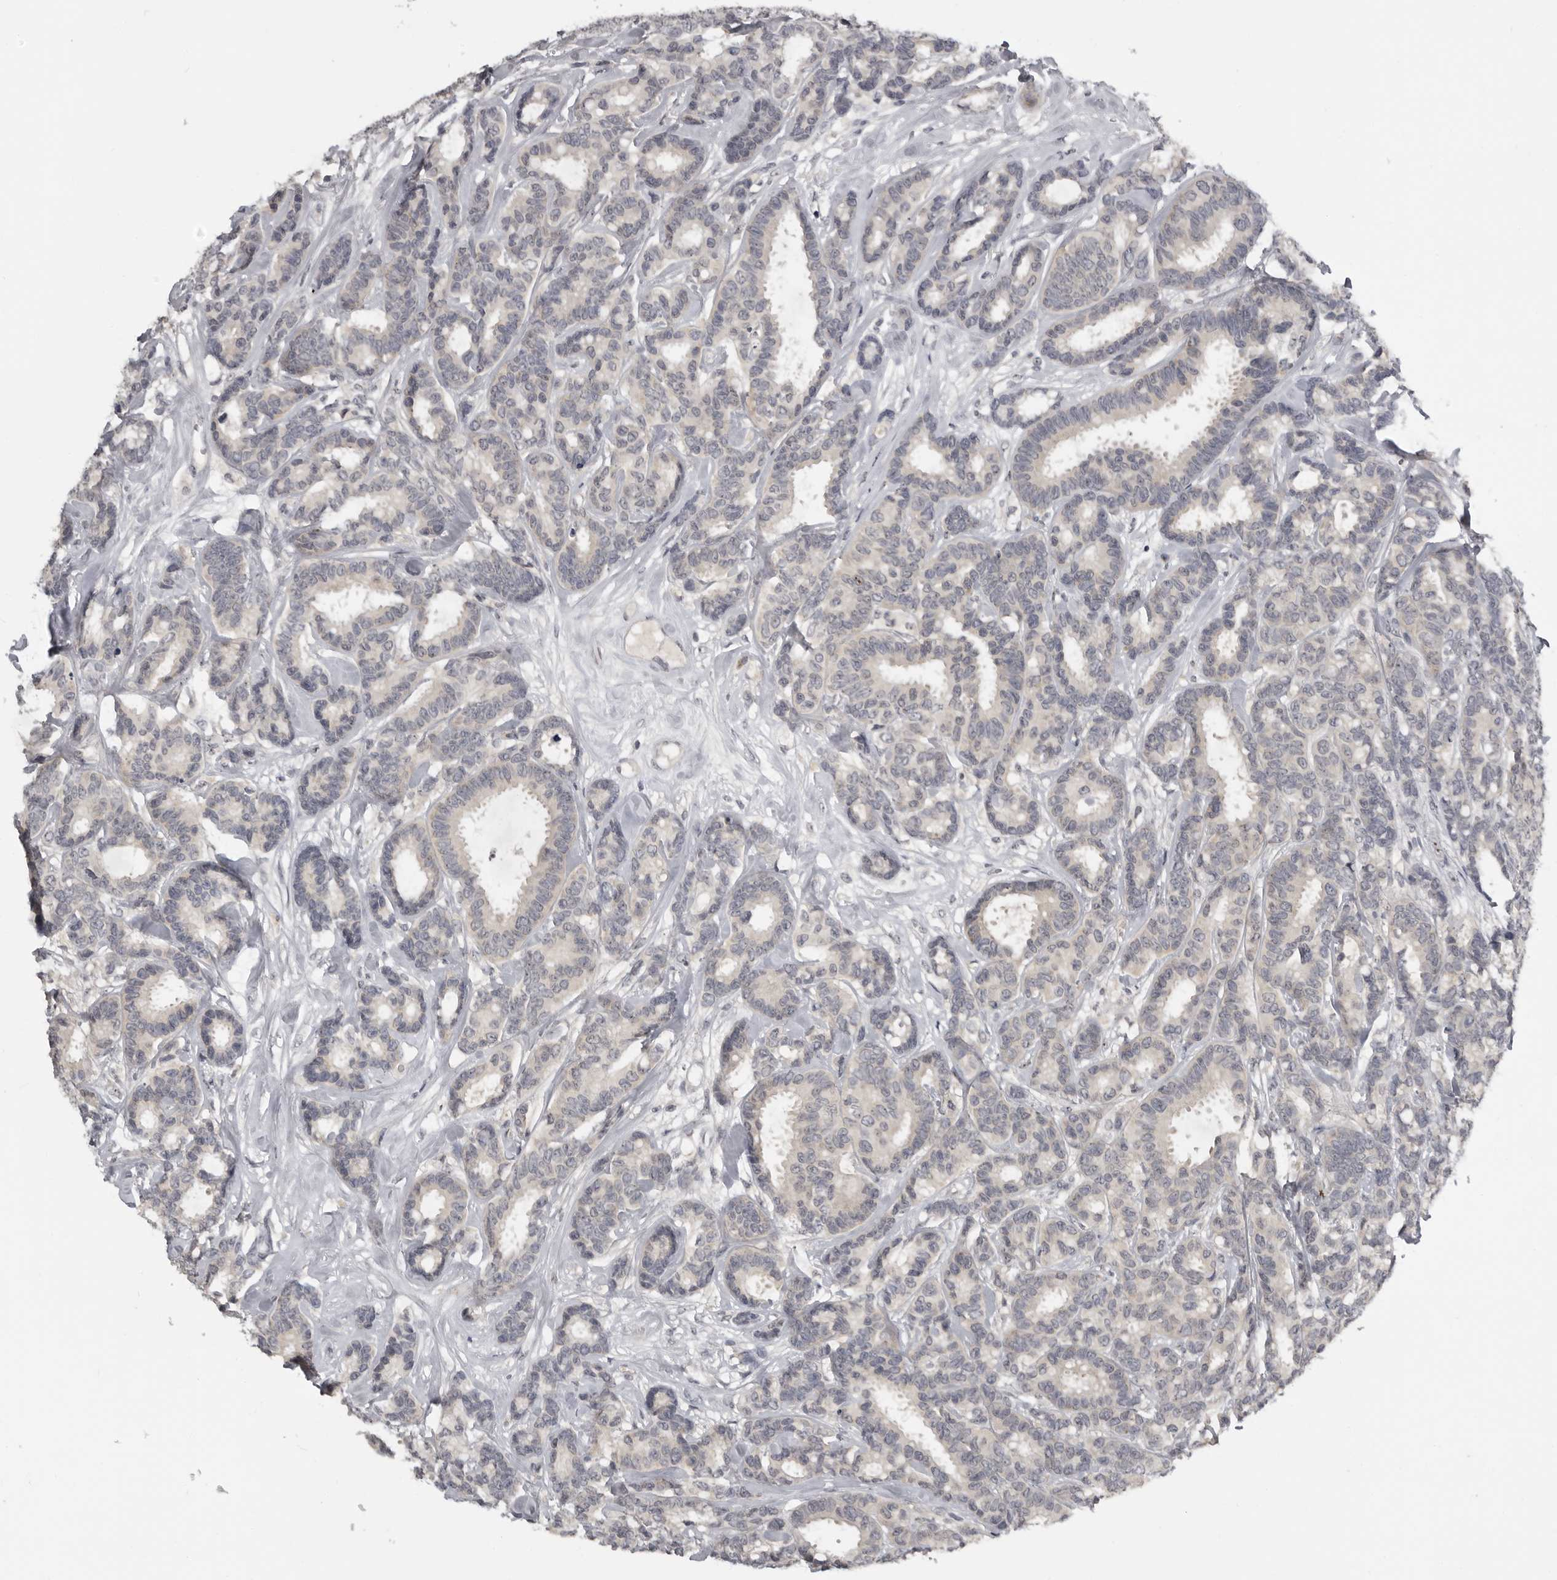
{"staining": {"intensity": "negative", "quantity": "none", "location": "none"}, "tissue": "breast cancer", "cell_type": "Tumor cells", "image_type": "cancer", "snomed": [{"axis": "morphology", "description": "Duct carcinoma"}, {"axis": "topography", "description": "Breast"}], "caption": "High magnification brightfield microscopy of invasive ductal carcinoma (breast) stained with DAB (3,3'-diaminobenzidine) (brown) and counterstained with hematoxylin (blue): tumor cells show no significant positivity.", "gene": "MRTO4", "patient": {"sex": "female", "age": 87}}